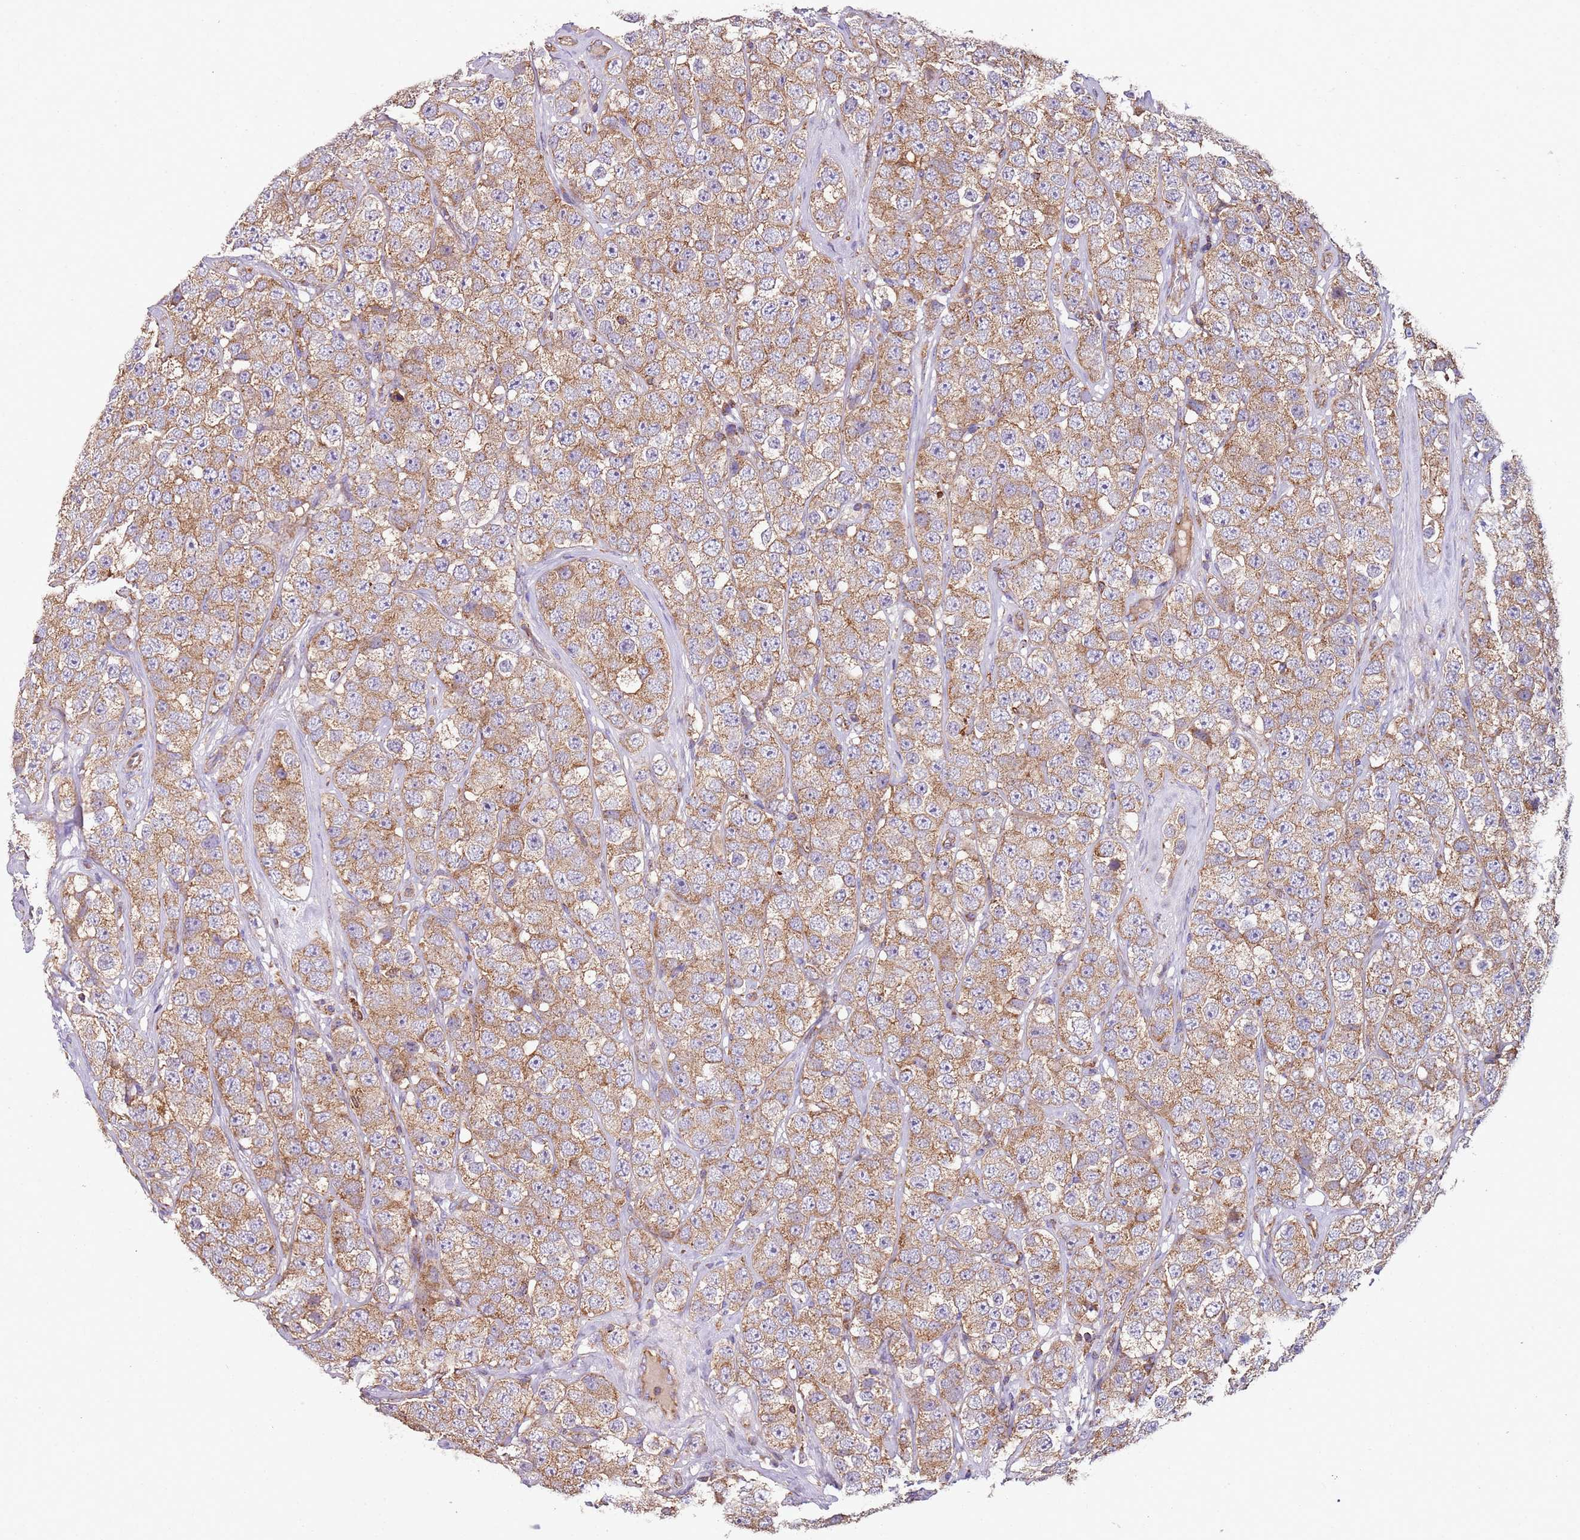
{"staining": {"intensity": "moderate", "quantity": ">75%", "location": "cytoplasmic/membranous"}, "tissue": "testis cancer", "cell_type": "Tumor cells", "image_type": "cancer", "snomed": [{"axis": "morphology", "description": "Seminoma, NOS"}, {"axis": "topography", "description": "Testis"}], "caption": "IHC histopathology image of neoplastic tissue: human testis cancer (seminoma) stained using immunohistochemistry (IHC) shows medium levels of moderate protein expression localized specifically in the cytoplasmic/membranous of tumor cells, appearing as a cytoplasmic/membranous brown color.", "gene": "RMND5A", "patient": {"sex": "male", "age": 28}}